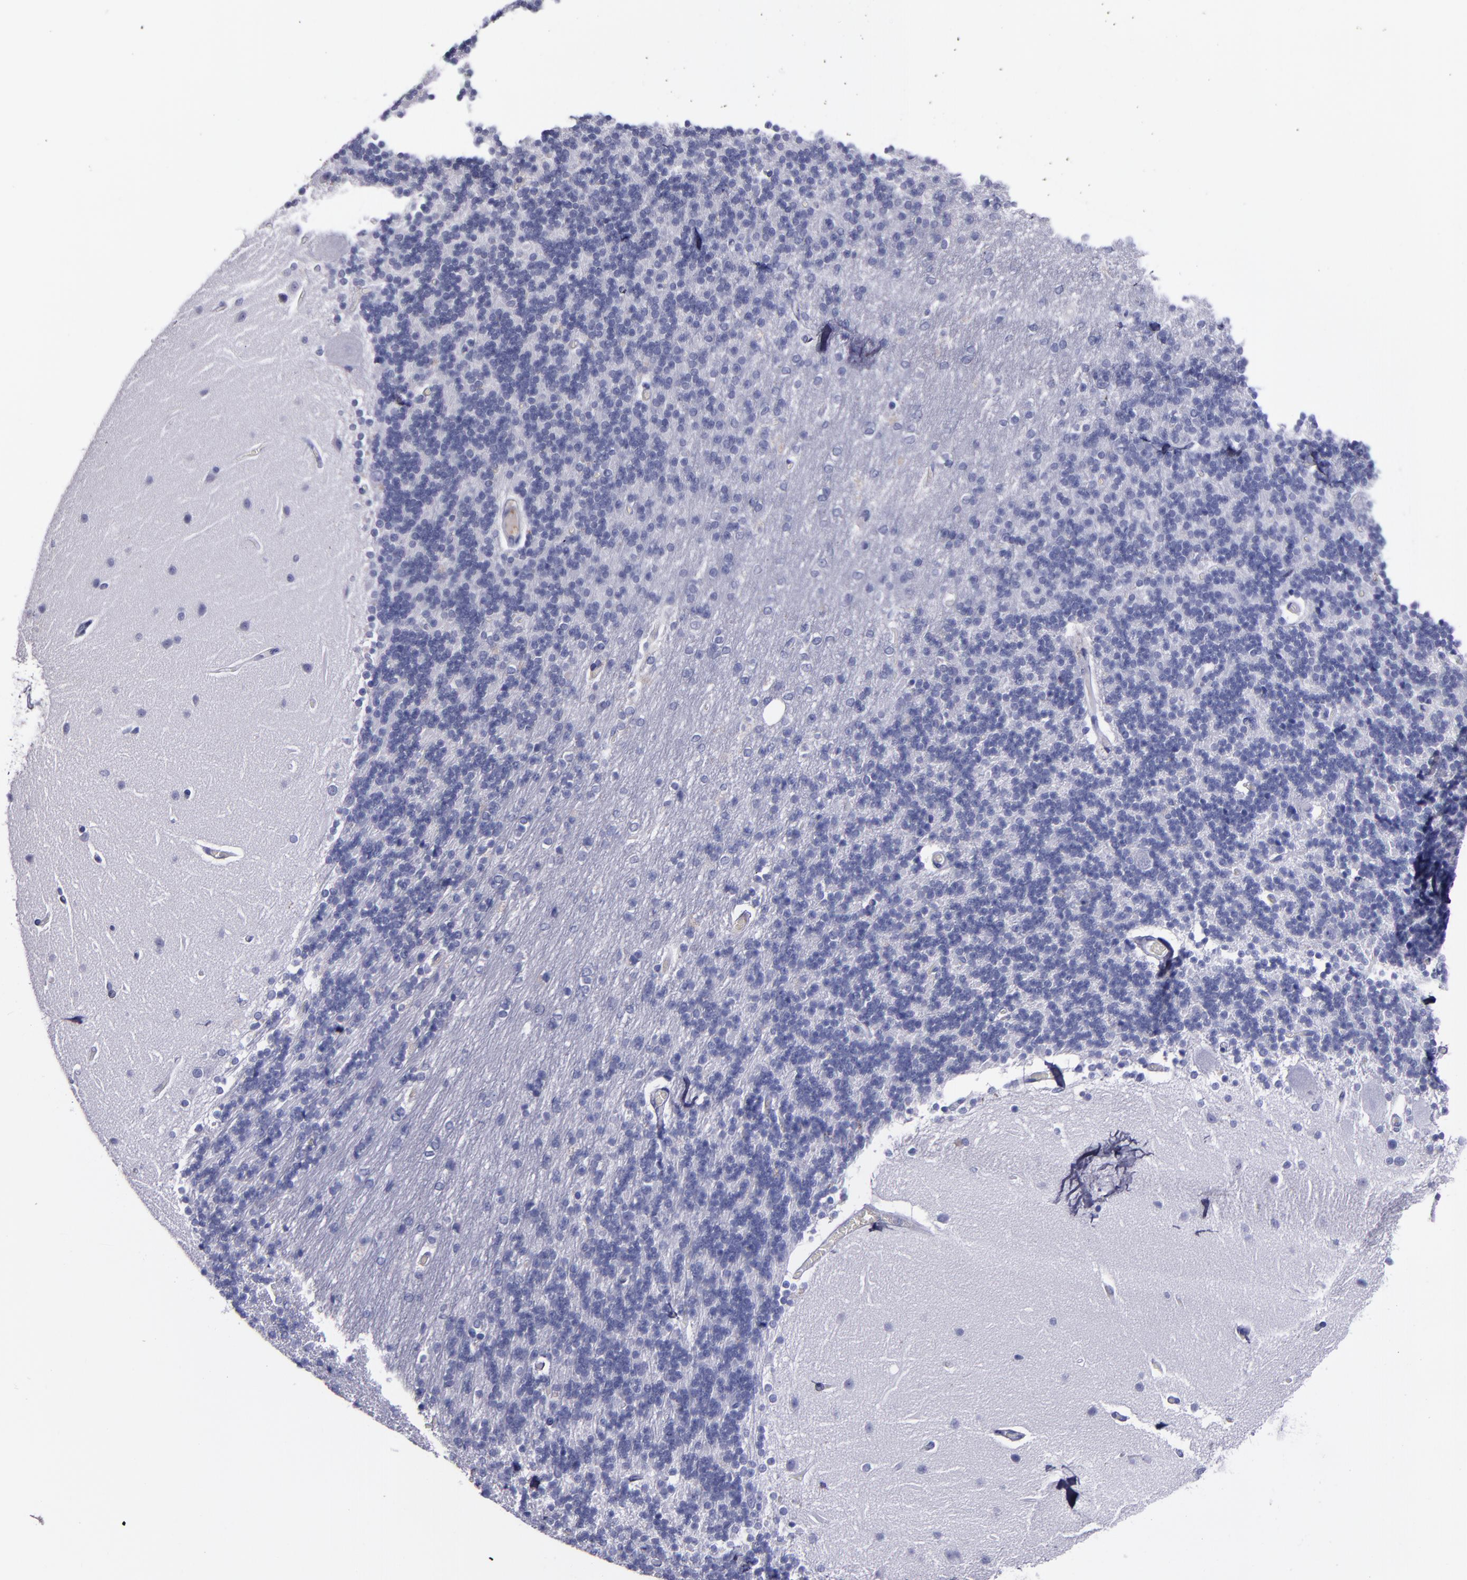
{"staining": {"intensity": "negative", "quantity": "none", "location": "none"}, "tissue": "cerebellum", "cell_type": "Cells in granular layer", "image_type": "normal", "snomed": [{"axis": "morphology", "description": "Normal tissue, NOS"}, {"axis": "topography", "description": "Cerebellum"}], "caption": "The image demonstrates no significant expression in cells in granular layer of cerebellum.", "gene": "MFGE8", "patient": {"sex": "female", "age": 54}}